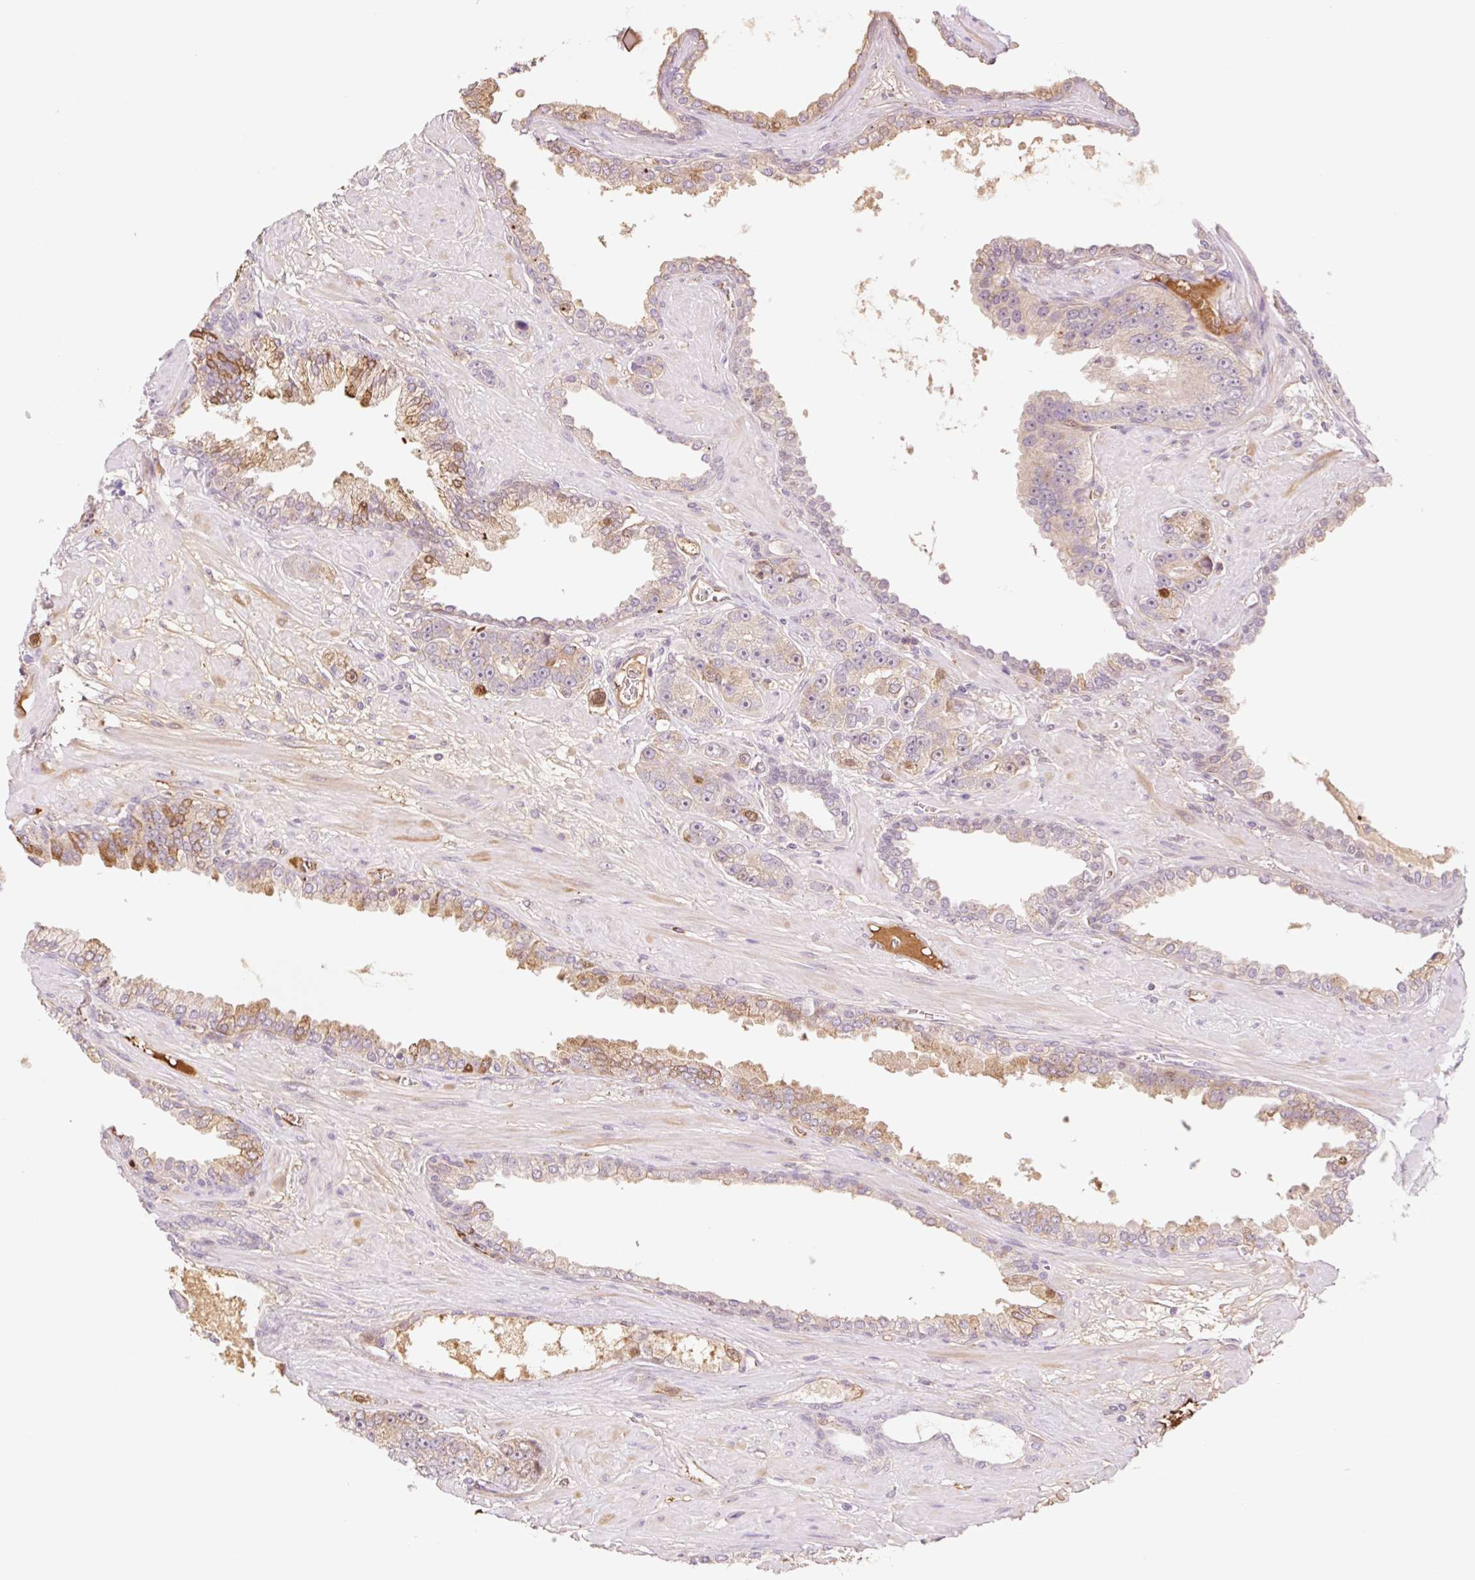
{"staining": {"intensity": "weak", "quantity": "<25%", "location": "cytoplasmic/membranous"}, "tissue": "prostate cancer", "cell_type": "Tumor cells", "image_type": "cancer", "snomed": [{"axis": "morphology", "description": "Adenocarcinoma, High grade"}, {"axis": "topography", "description": "Prostate"}], "caption": "The photomicrograph exhibits no staining of tumor cells in adenocarcinoma (high-grade) (prostate).", "gene": "HEBP1", "patient": {"sex": "male", "age": 71}}